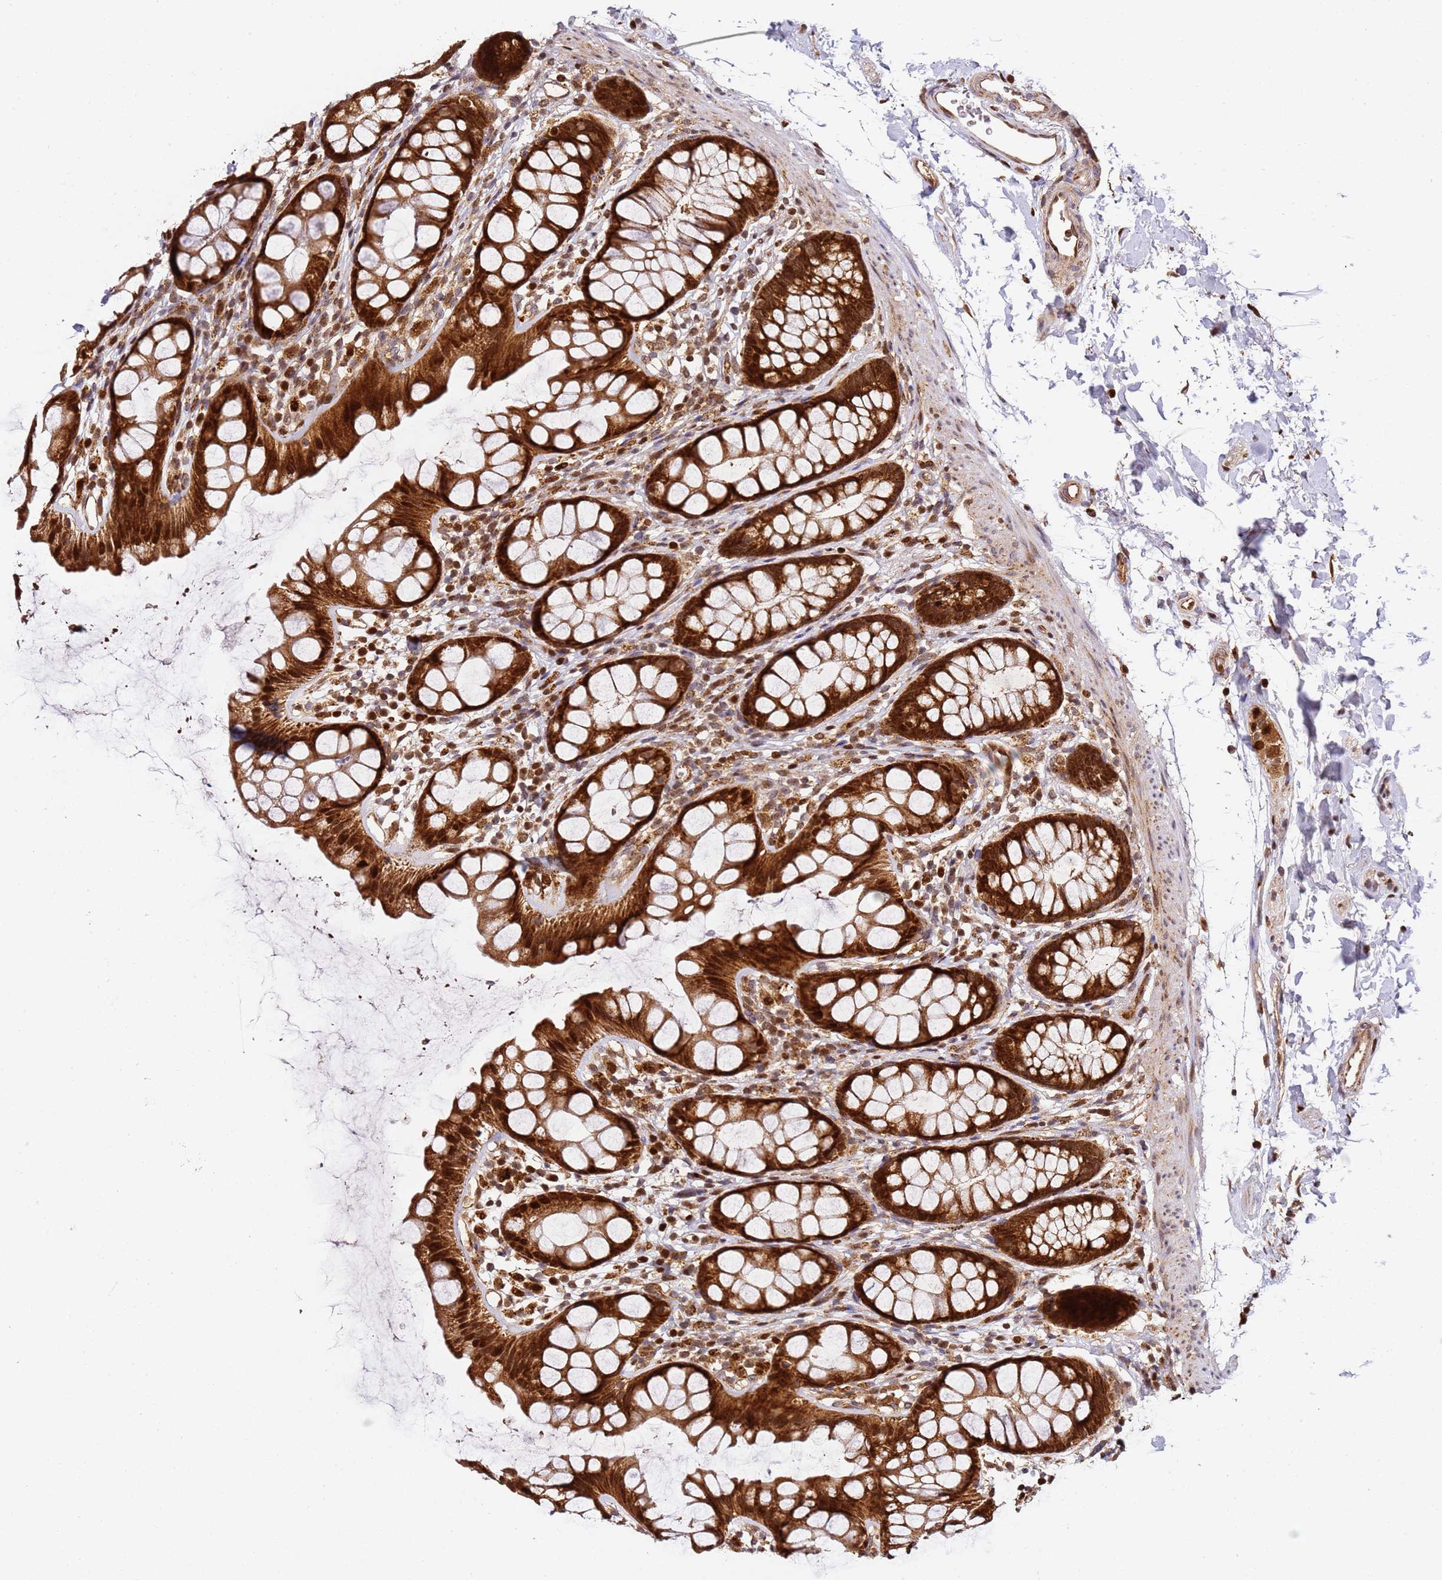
{"staining": {"intensity": "strong", "quantity": ">75%", "location": "cytoplasmic/membranous,nuclear"}, "tissue": "rectum", "cell_type": "Glandular cells", "image_type": "normal", "snomed": [{"axis": "morphology", "description": "Normal tissue, NOS"}, {"axis": "topography", "description": "Rectum"}], "caption": "Immunohistochemistry photomicrograph of normal rectum: human rectum stained using immunohistochemistry demonstrates high levels of strong protein expression localized specifically in the cytoplasmic/membranous,nuclear of glandular cells, appearing as a cytoplasmic/membranous,nuclear brown color.", "gene": "SMOX", "patient": {"sex": "female", "age": 65}}